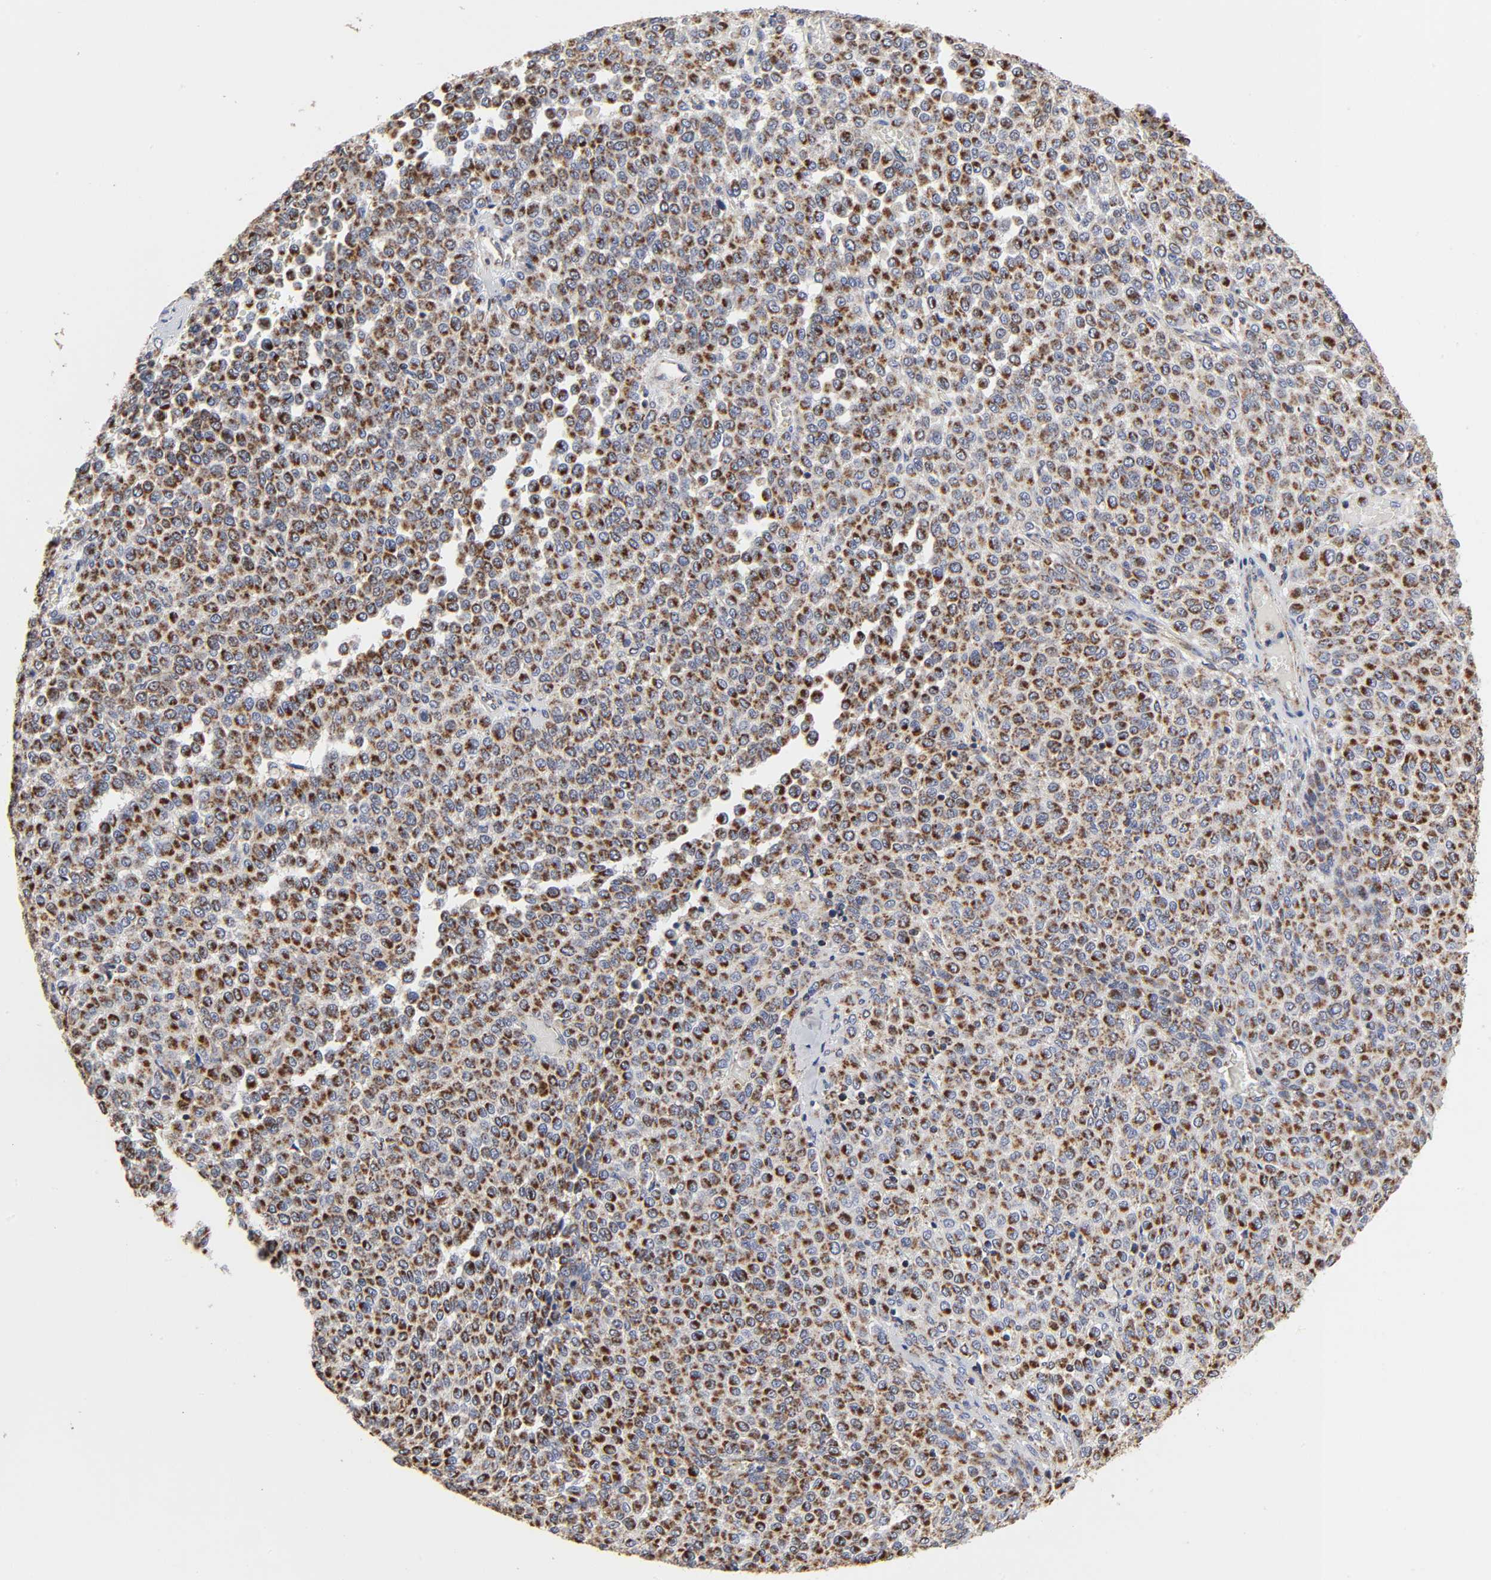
{"staining": {"intensity": "strong", "quantity": ">75%", "location": "cytoplasmic/membranous"}, "tissue": "melanoma", "cell_type": "Tumor cells", "image_type": "cancer", "snomed": [{"axis": "morphology", "description": "Malignant melanoma, Metastatic site"}, {"axis": "topography", "description": "Pancreas"}], "caption": "Protein staining exhibits strong cytoplasmic/membranous staining in approximately >75% of tumor cells in melanoma. (DAB IHC, brown staining for protein, blue staining for nuclei).", "gene": "COX6B1", "patient": {"sex": "female", "age": 30}}